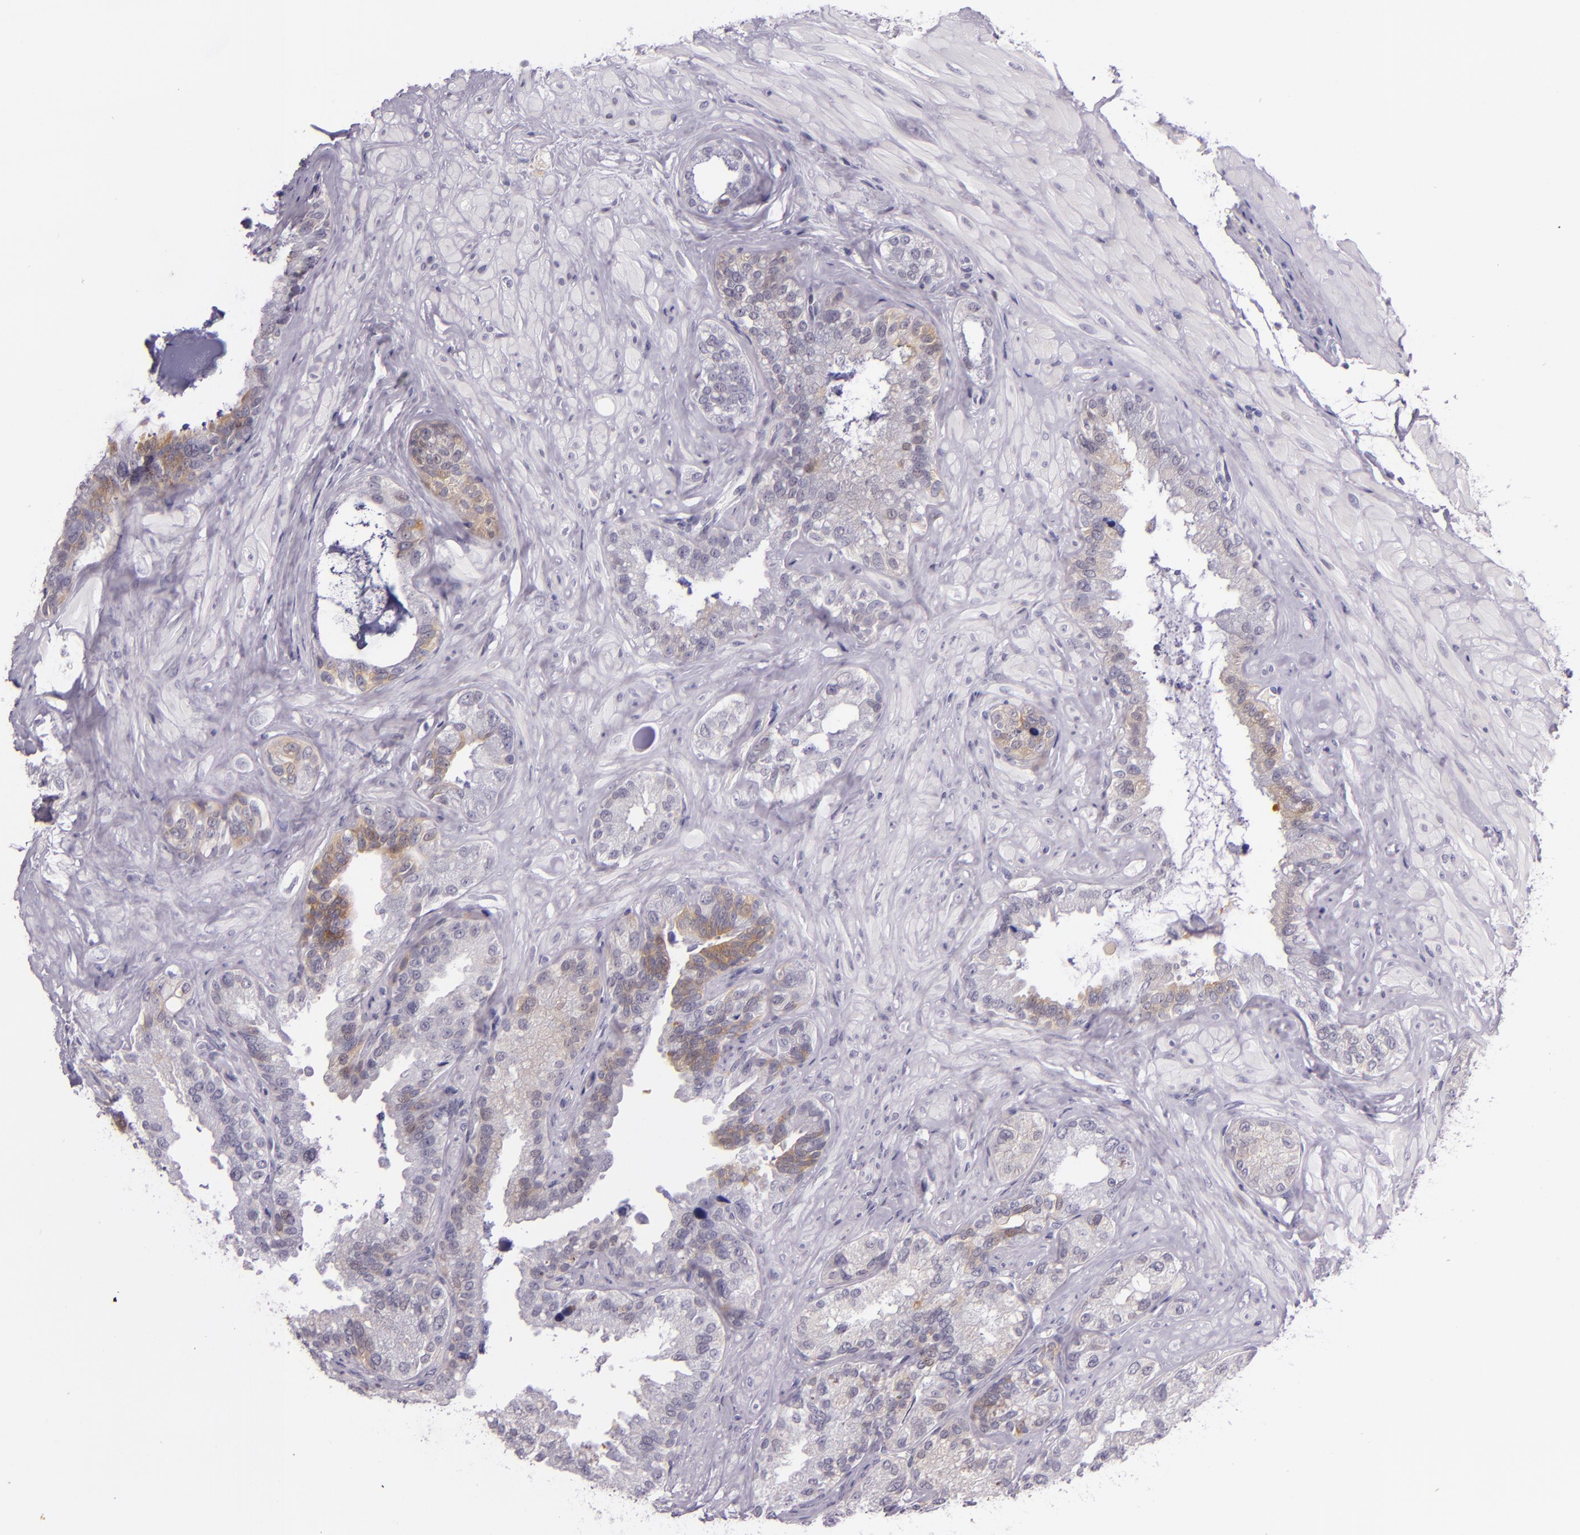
{"staining": {"intensity": "weak", "quantity": "<25%", "location": "cytoplasmic/membranous"}, "tissue": "seminal vesicle", "cell_type": "Glandular cells", "image_type": "normal", "snomed": [{"axis": "morphology", "description": "Normal tissue, NOS"}, {"axis": "topography", "description": "Seminal veicle"}], "caption": "Glandular cells are negative for protein expression in normal human seminal vesicle. (DAB (3,3'-diaminobenzidine) immunohistochemistry (IHC) with hematoxylin counter stain).", "gene": "HSP90AA1", "patient": {"sex": "male", "age": 63}}